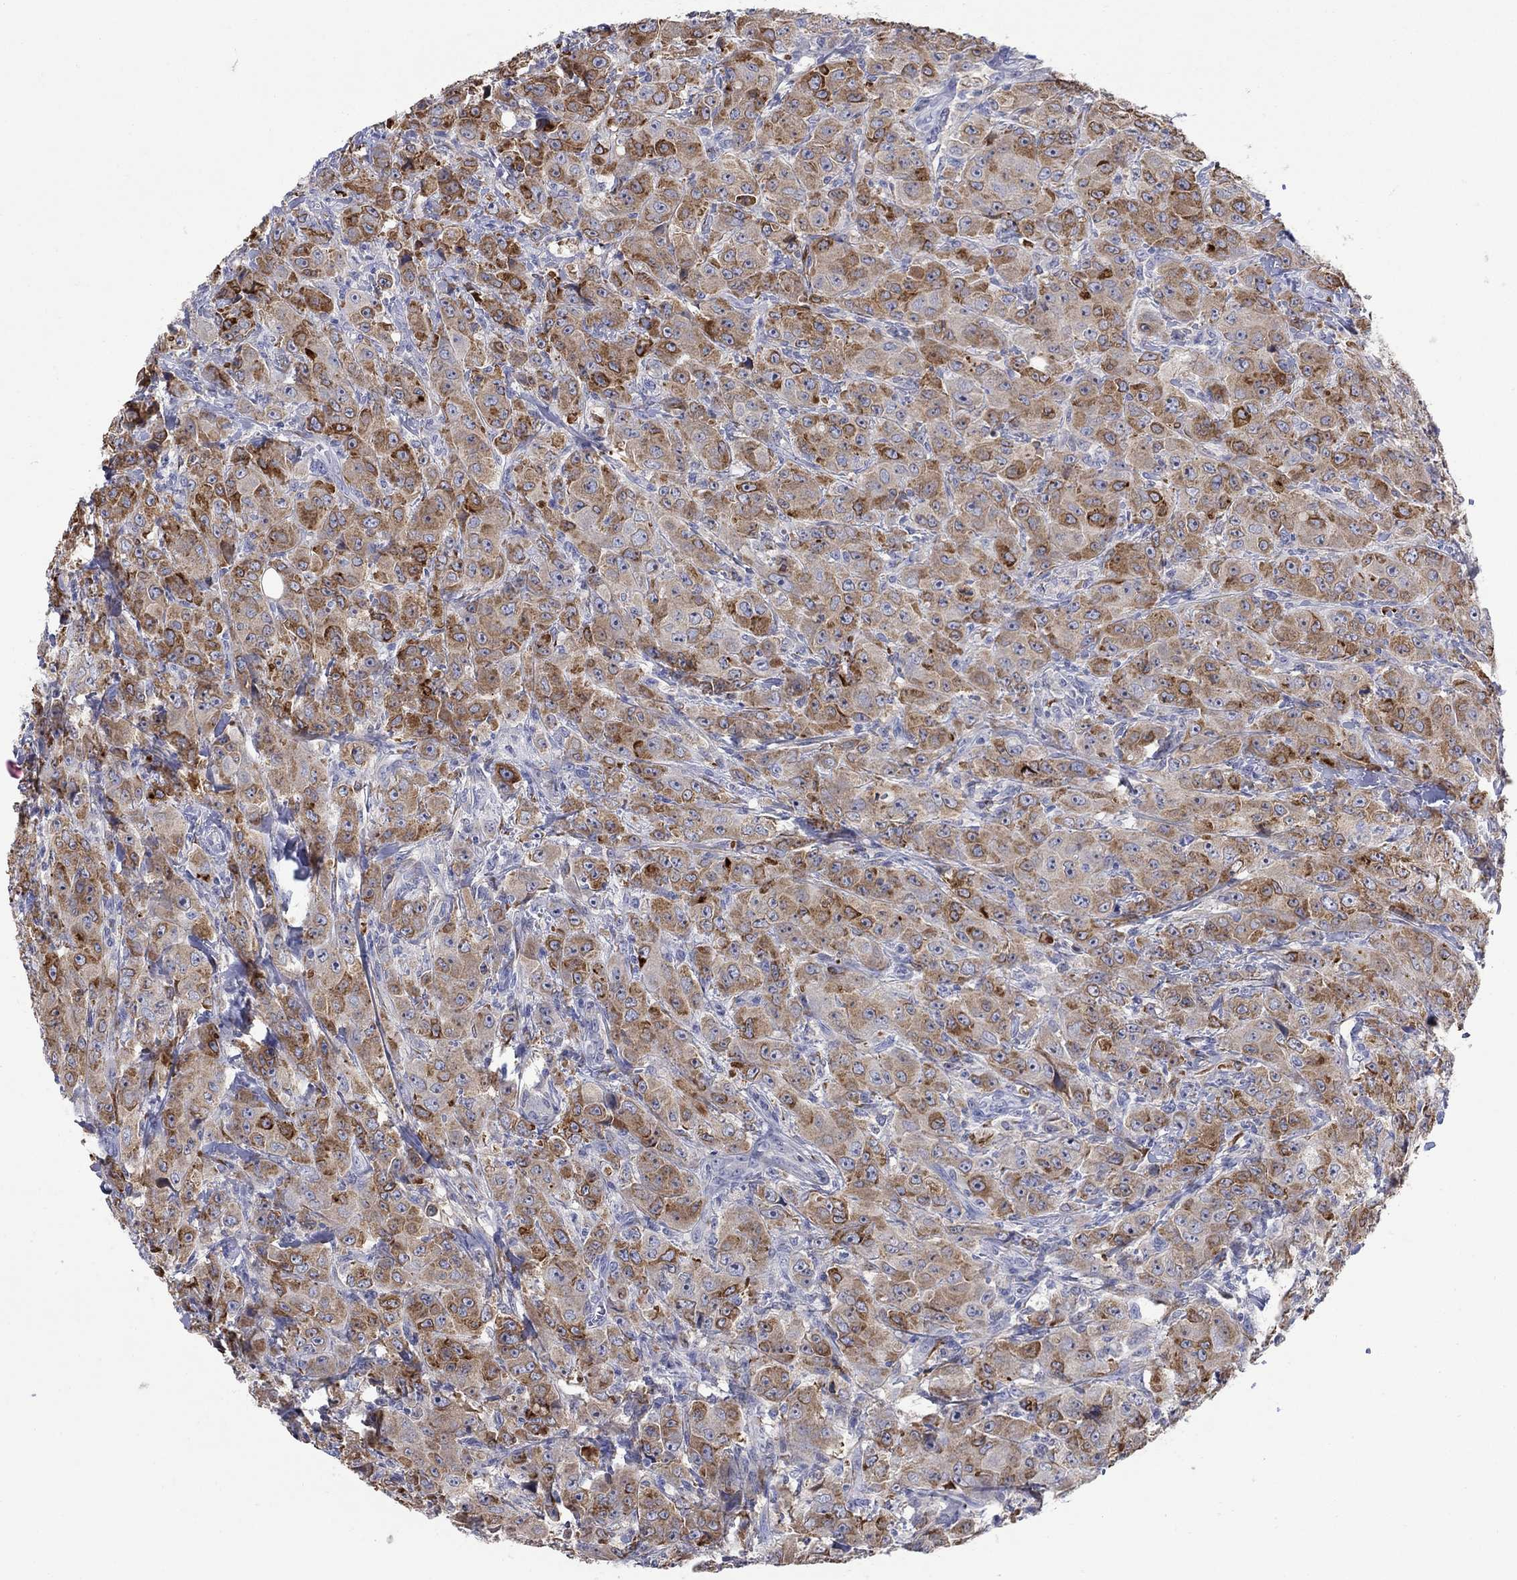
{"staining": {"intensity": "strong", "quantity": ">75%", "location": "cytoplasmic/membranous"}, "tissue": "breast cancer", "cell_type": "Tumor cells", "image_type": "cancer", "snomed": [{"axis": "morphology", "description": "Duct carcinoma"}, {"axis": "topography", "description": "Breast"}], "caption": "The histopathology image demonstrates a brown stain indicating the presence of a protein in the cytoplasmic/membranous of tumor cells in breast invasive ductal carcinoma.", "gene": "REEP2", "patient": {"sex": "female", "age": 43}}